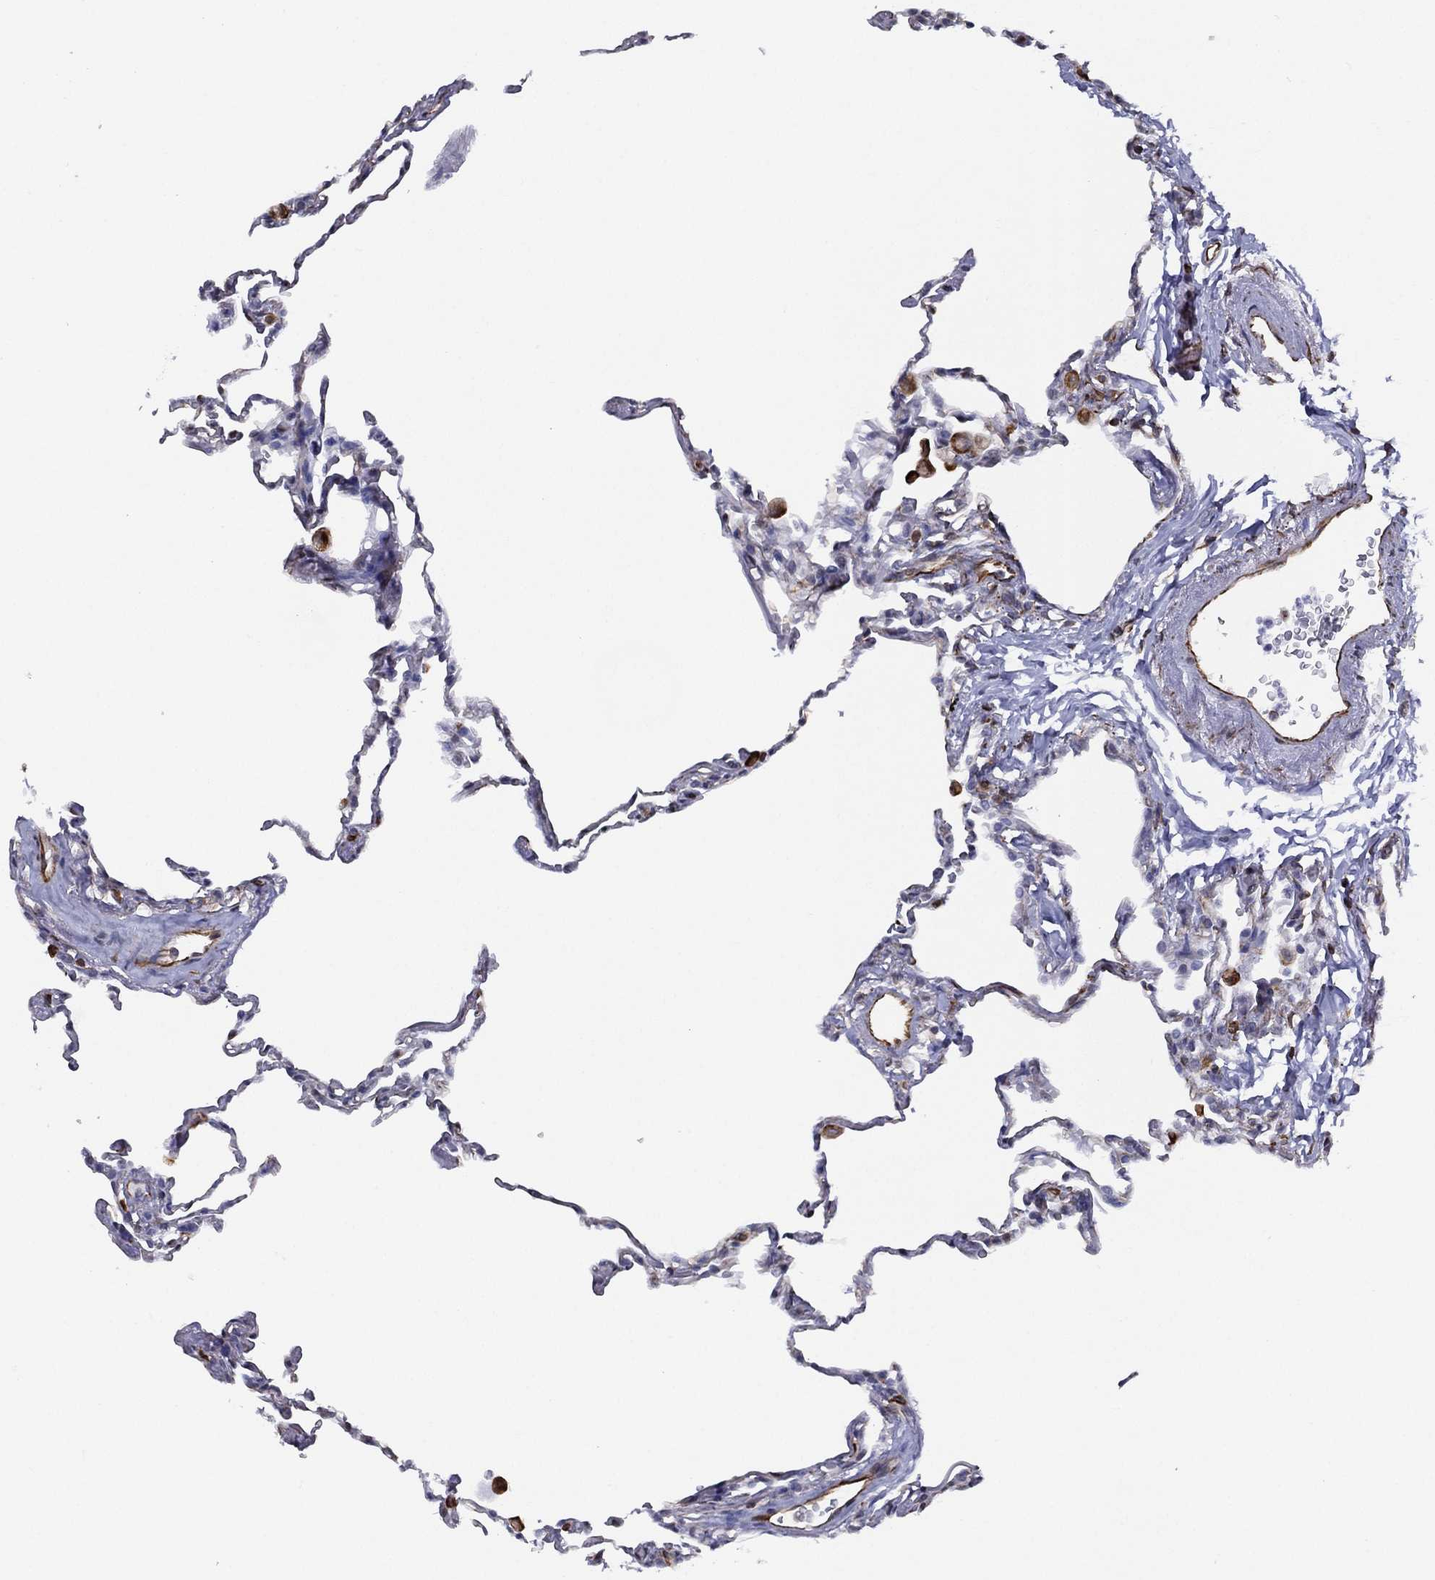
{"staining": {"intensity": "weak", "quantity": "<25%", "location": "cytoplasmic/membranous"}, "tissue": "lung", "cell_type": "Alveolar cells", "image_type": "normal", "snomed": [{"axis": "morphology", "description": "Normal tissue, NOS"}, {"axis": "topography", "description": "Lung"}], "caption": "This micrograph is of unremarkable lung stained with immunohistochemistry to label a protein in brown with the nuclei are counter-stained blue. There is no staining in alveolar cells. Brightfield microscopy of IHC stained with DAB (3,3'-diaminobenzidine) (brown) and hematoxylin (blue), captured at high magnification.", "gene": "MAS1", "patient": {"sex": "female", "age": 57}}